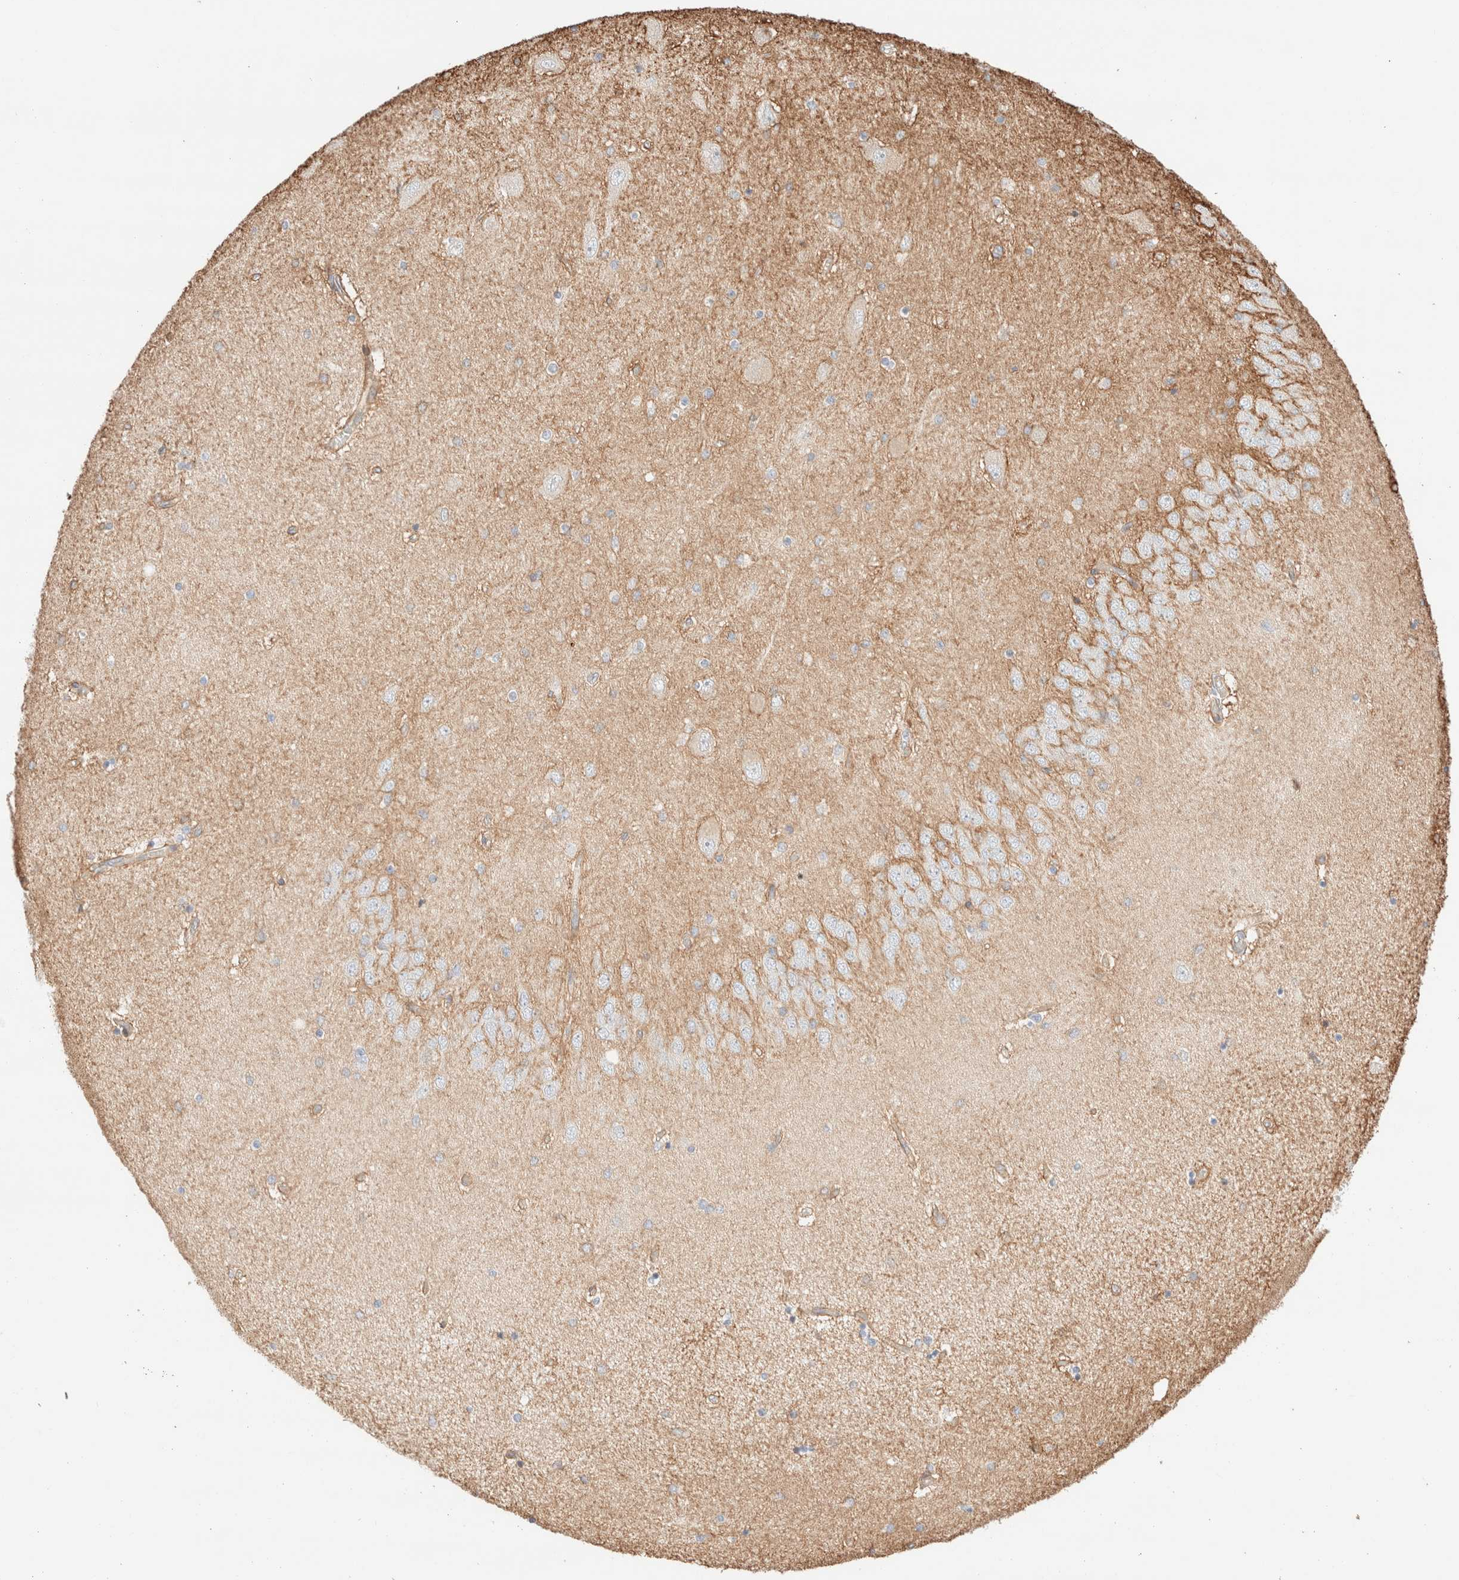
{"staining": {"intensity": "weak", "quantity": "<25%", "location": "cytoplasmic/membranous"}, "tissue": "hippocampus", "cell_type": "Glial cells", "image_type": "normal", "snomed": [{"axis": "morphology", "description": "Normal tissue, NOS"}, {"axis": "topography", "description": "Hippocampus"}], "caption": "A high-resolution photomicrograph shows immunohistochemistry (IHC) staining of normal hippocampus, which exhibits no significant staining in glial cells.", "gene": "NIBAN2", "patient": {"sex": "female", "age": 54}}